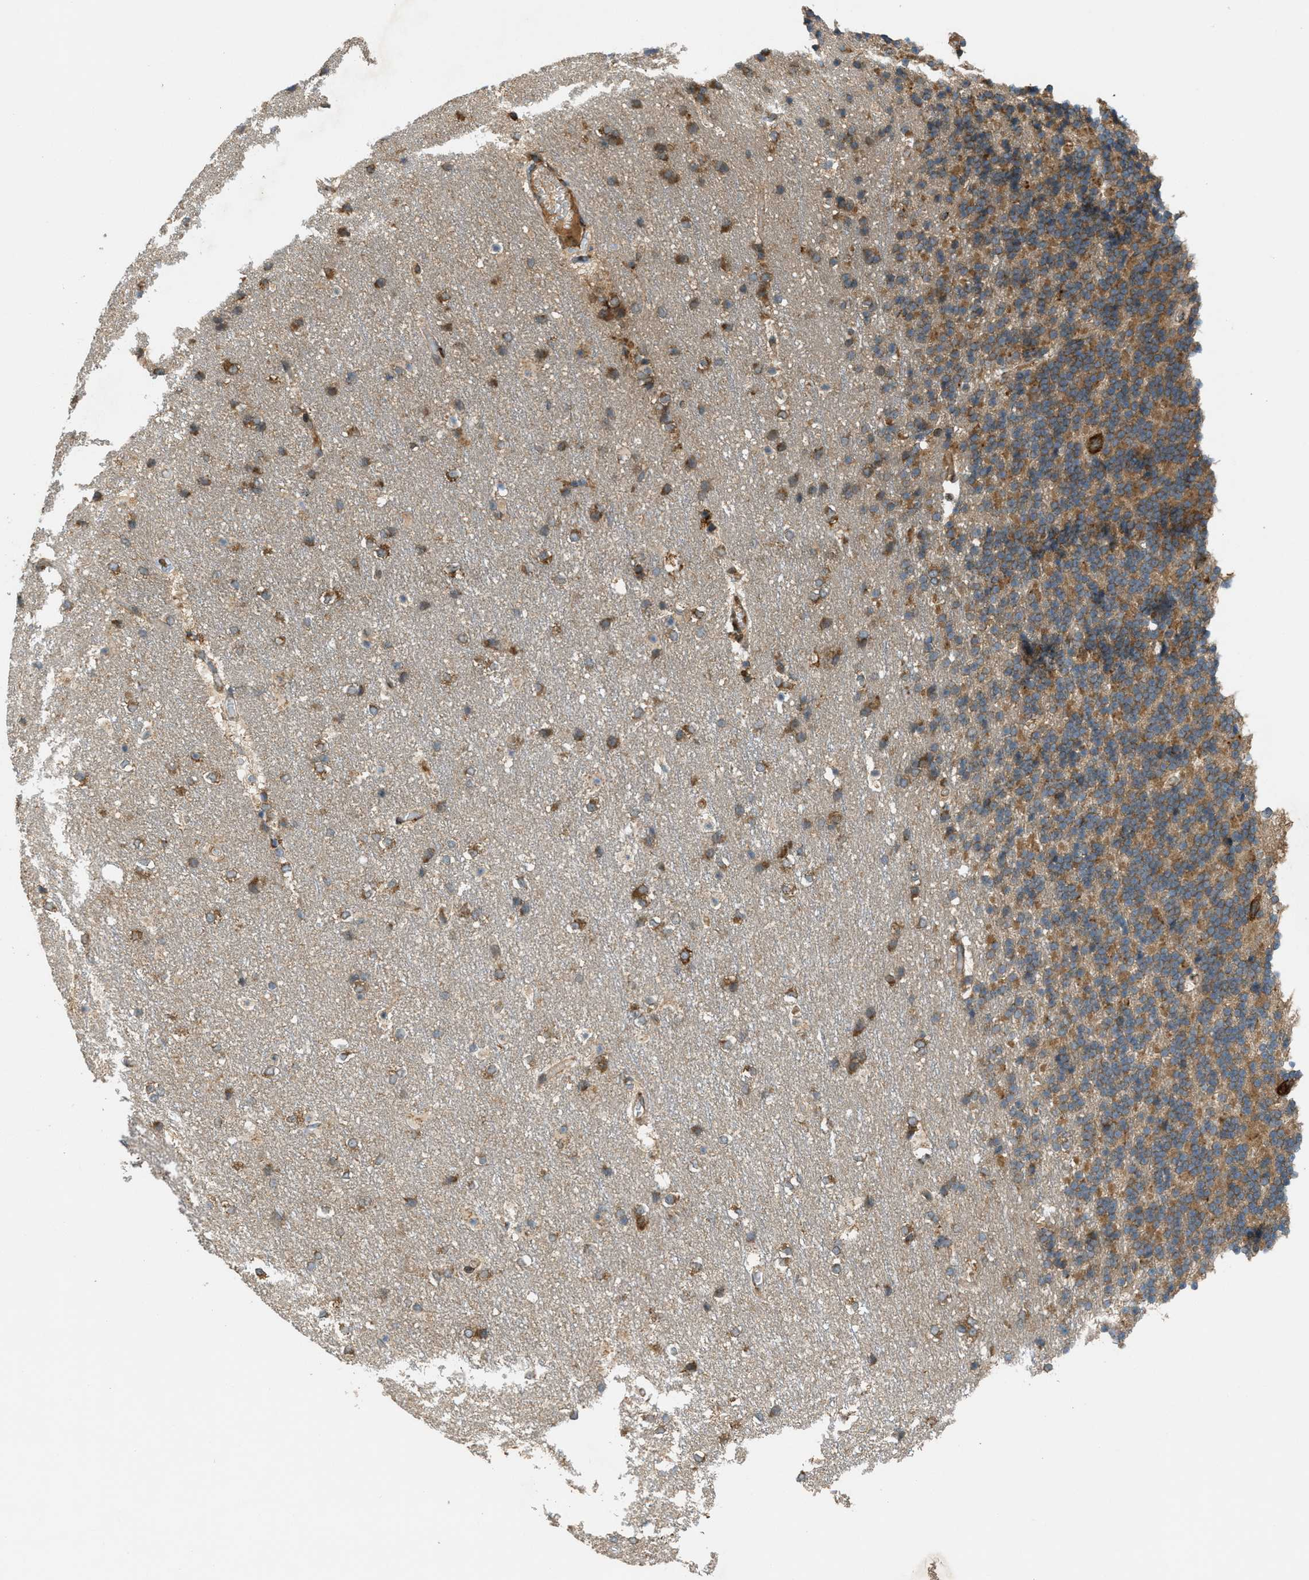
{"staining": {"intensity": "moderate", "quantity": ">75%", "location": "cytoplasmic/membranous"}, "tissue": "cerebellum", "cell_type": "Cells in granular layer", "image_type": "normal", "snomed": [{"axis": "morphology", "description": "Normal tissue, NOS"}, {"axis": "topography", "description": "Cerebellum"}], "caption": "A photomicrograph of cerebellum stained for a protein demonstrates moderate cytoplasmic/membranous brown staining in cells in granular layer. (DAB IHC, brown staining for protein, blue staining for nuclei).", "gene": "PCDH18", "patient": {"sex": "female", "age": 19}}